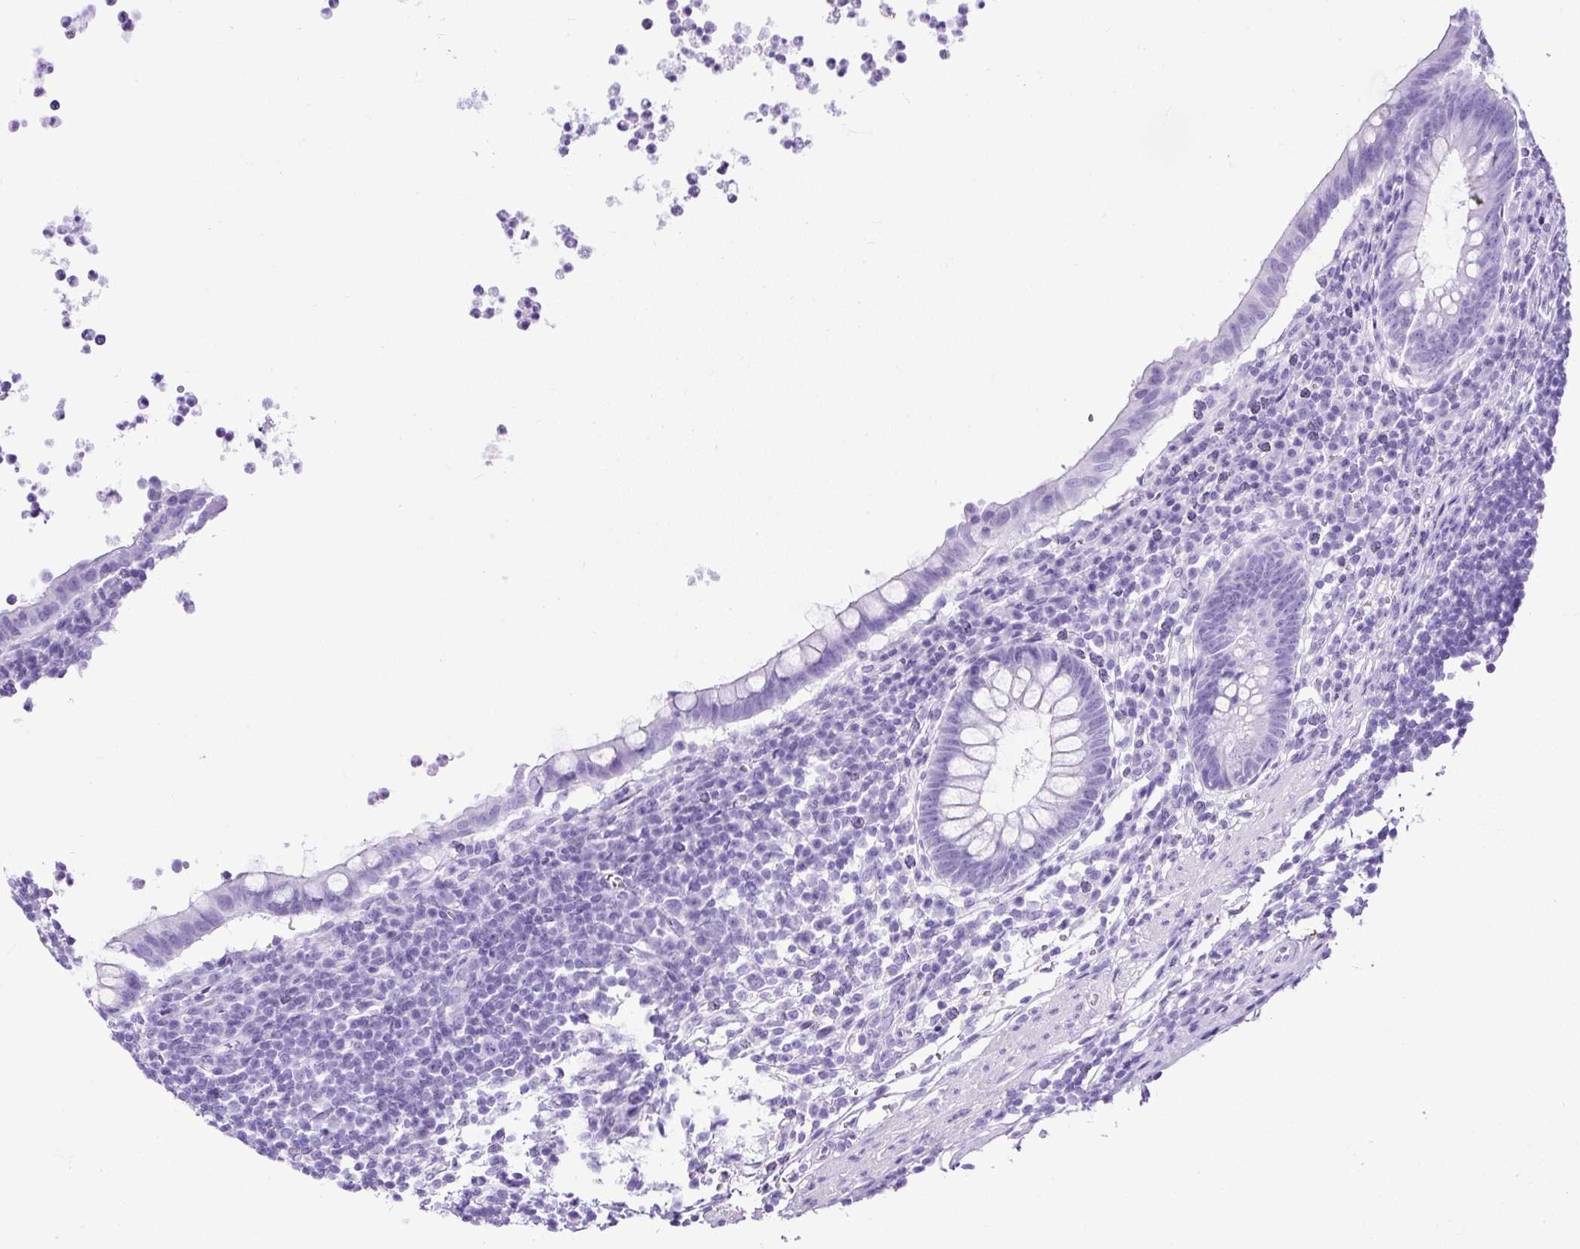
{"staining": {"intensity": "negative", "quantity": "none", "location": "none"}, "tissue": "appendix", "cell_type": "Glandular cells", "image_type": "normal", "snomed": [{"axis": "morphology", "description": "Normal tissue, NOS"}, {"axis": "topography", "description": "Appendix"}], "caption": "The photomicrograph demonstrates no significant positivity in glandular cells of appendix.", "gene": "CEL", "patient": {"sex": "female", "age": 56}}